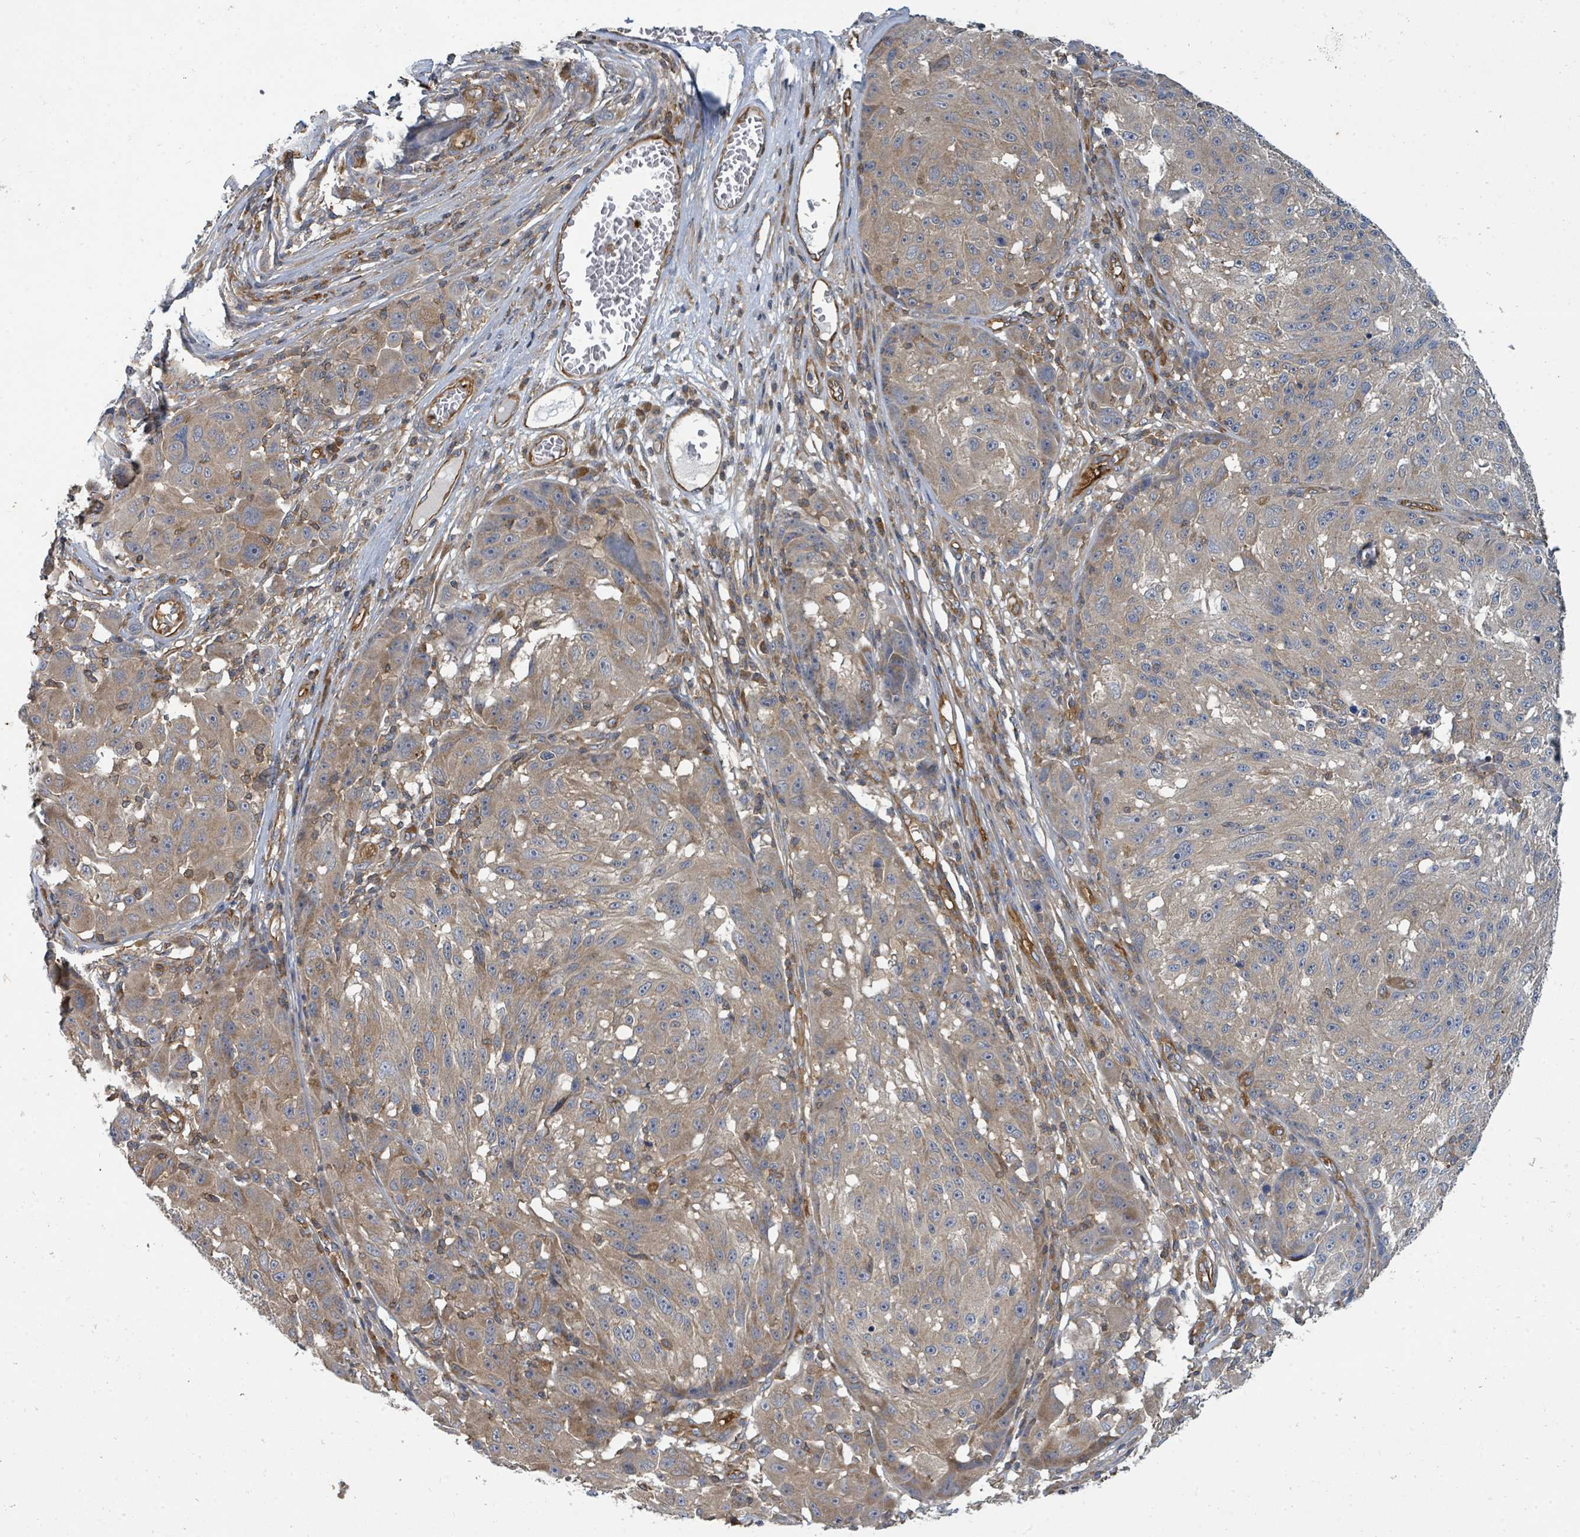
{"staining": {"intensity": "weak", "quantity": "25%-75%", "location": "cytoplasmic/membranous"}, "tissue": "melanoma", "cell_type": "Tumor cells", "image_type": "cancer", "snomed": [{"axis": "morphology", "description": "Malignant melanoma, NOS"}, {"axis": "topography", "description": "Skin"}], "caption": "Immunohistochemistry (IHC) of melanoma reveals low levels of weak cytoplasmic/membranous staining in about 25%-75% of tumor cells.", "gene": "BOLA2B", "patient": {"sex": "male", "age": 53}}